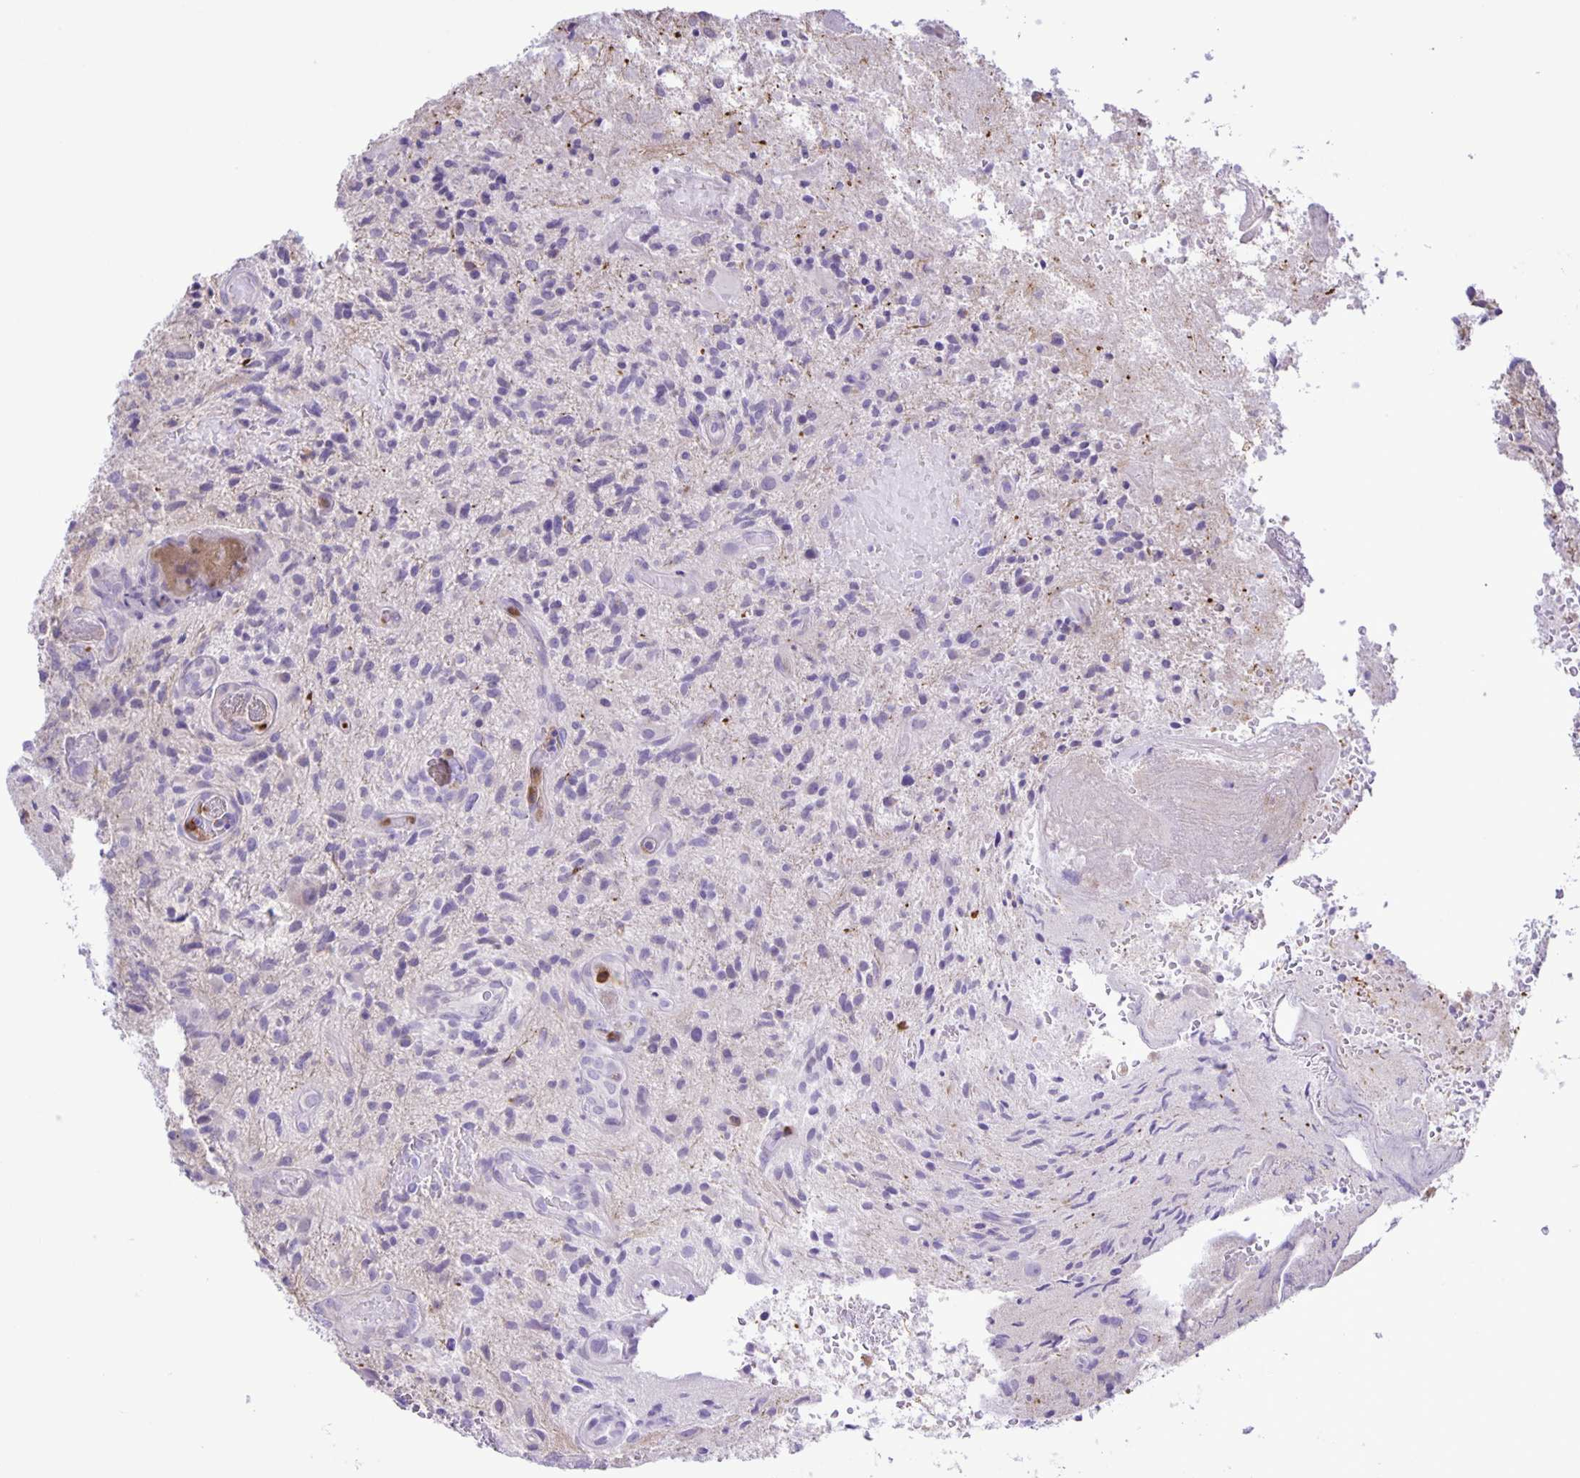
{"staining": {"intensity": "negative", "quantity": "none", "location": "none"}, "tissue": "glioma", "cell_type": "Tumor cells", "image_type": "cancer", "snomed": [{"axis": "morphology", "description": "Glioma, malignant, High grade"}, {"axis": "topography", "description": "Brain"}], "caption": "Photomicrograph shows no significant protein expression in tumor cells of glioma.", "gene": "ADCK1", "patient": {"sex": "male", "age": 55}}